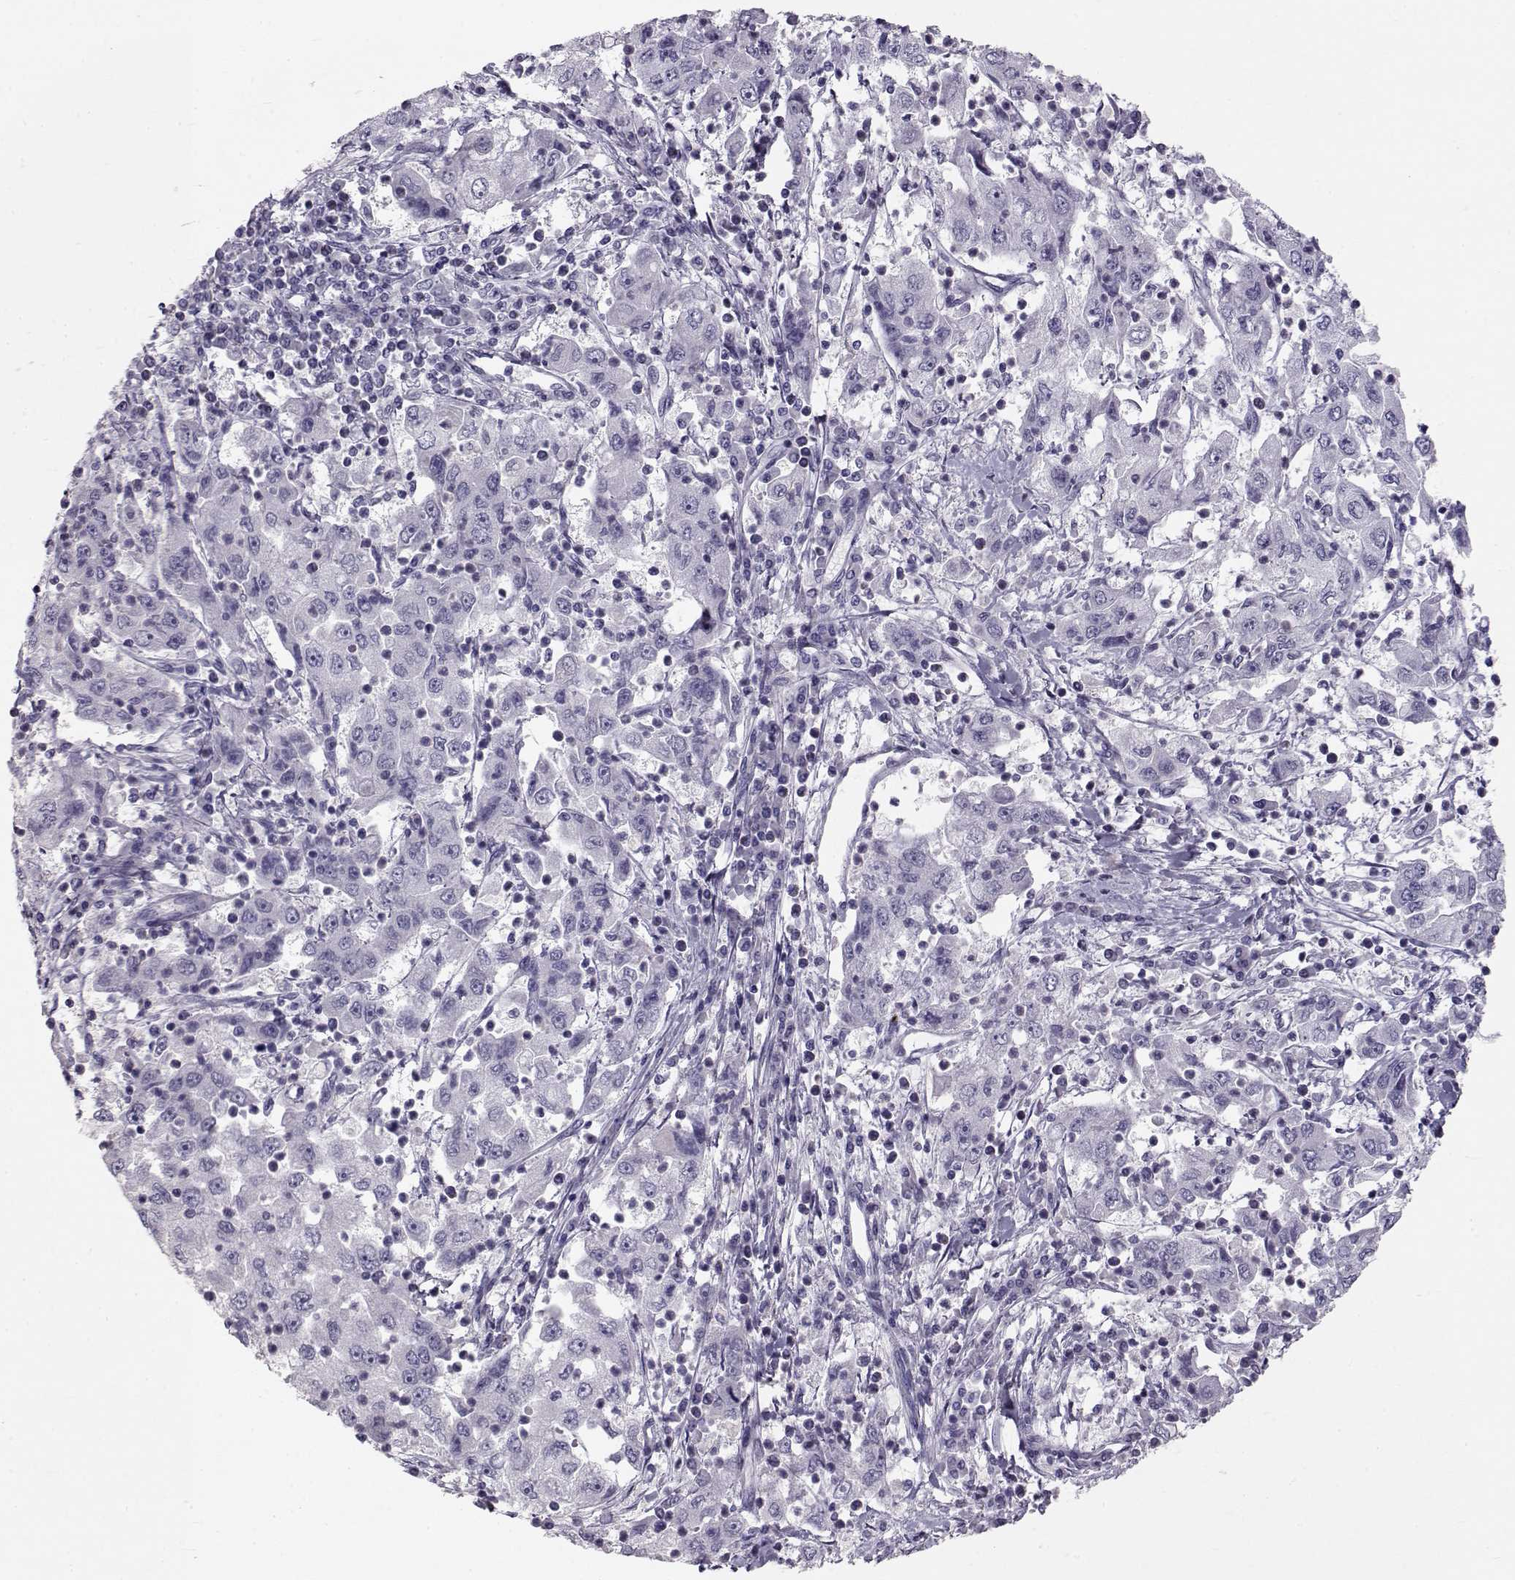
{"staining": {"intensity": "negative", "quantity": "none", "location": "none"}, "tissue": "cervical cancer", "cell_type": "Tumor cells", "image_type": "cancer", "snomed": [{"axis": "morphology", "description": "Squamous cell carcinoma, NOS"}, {"axis": "topography", "description": "Cervix"}], "caption": "Tumor cells are negative for brown protein staining in cervical cancer.", "gene": "RD3", "patient": {"sex": "female", "age": 36}}